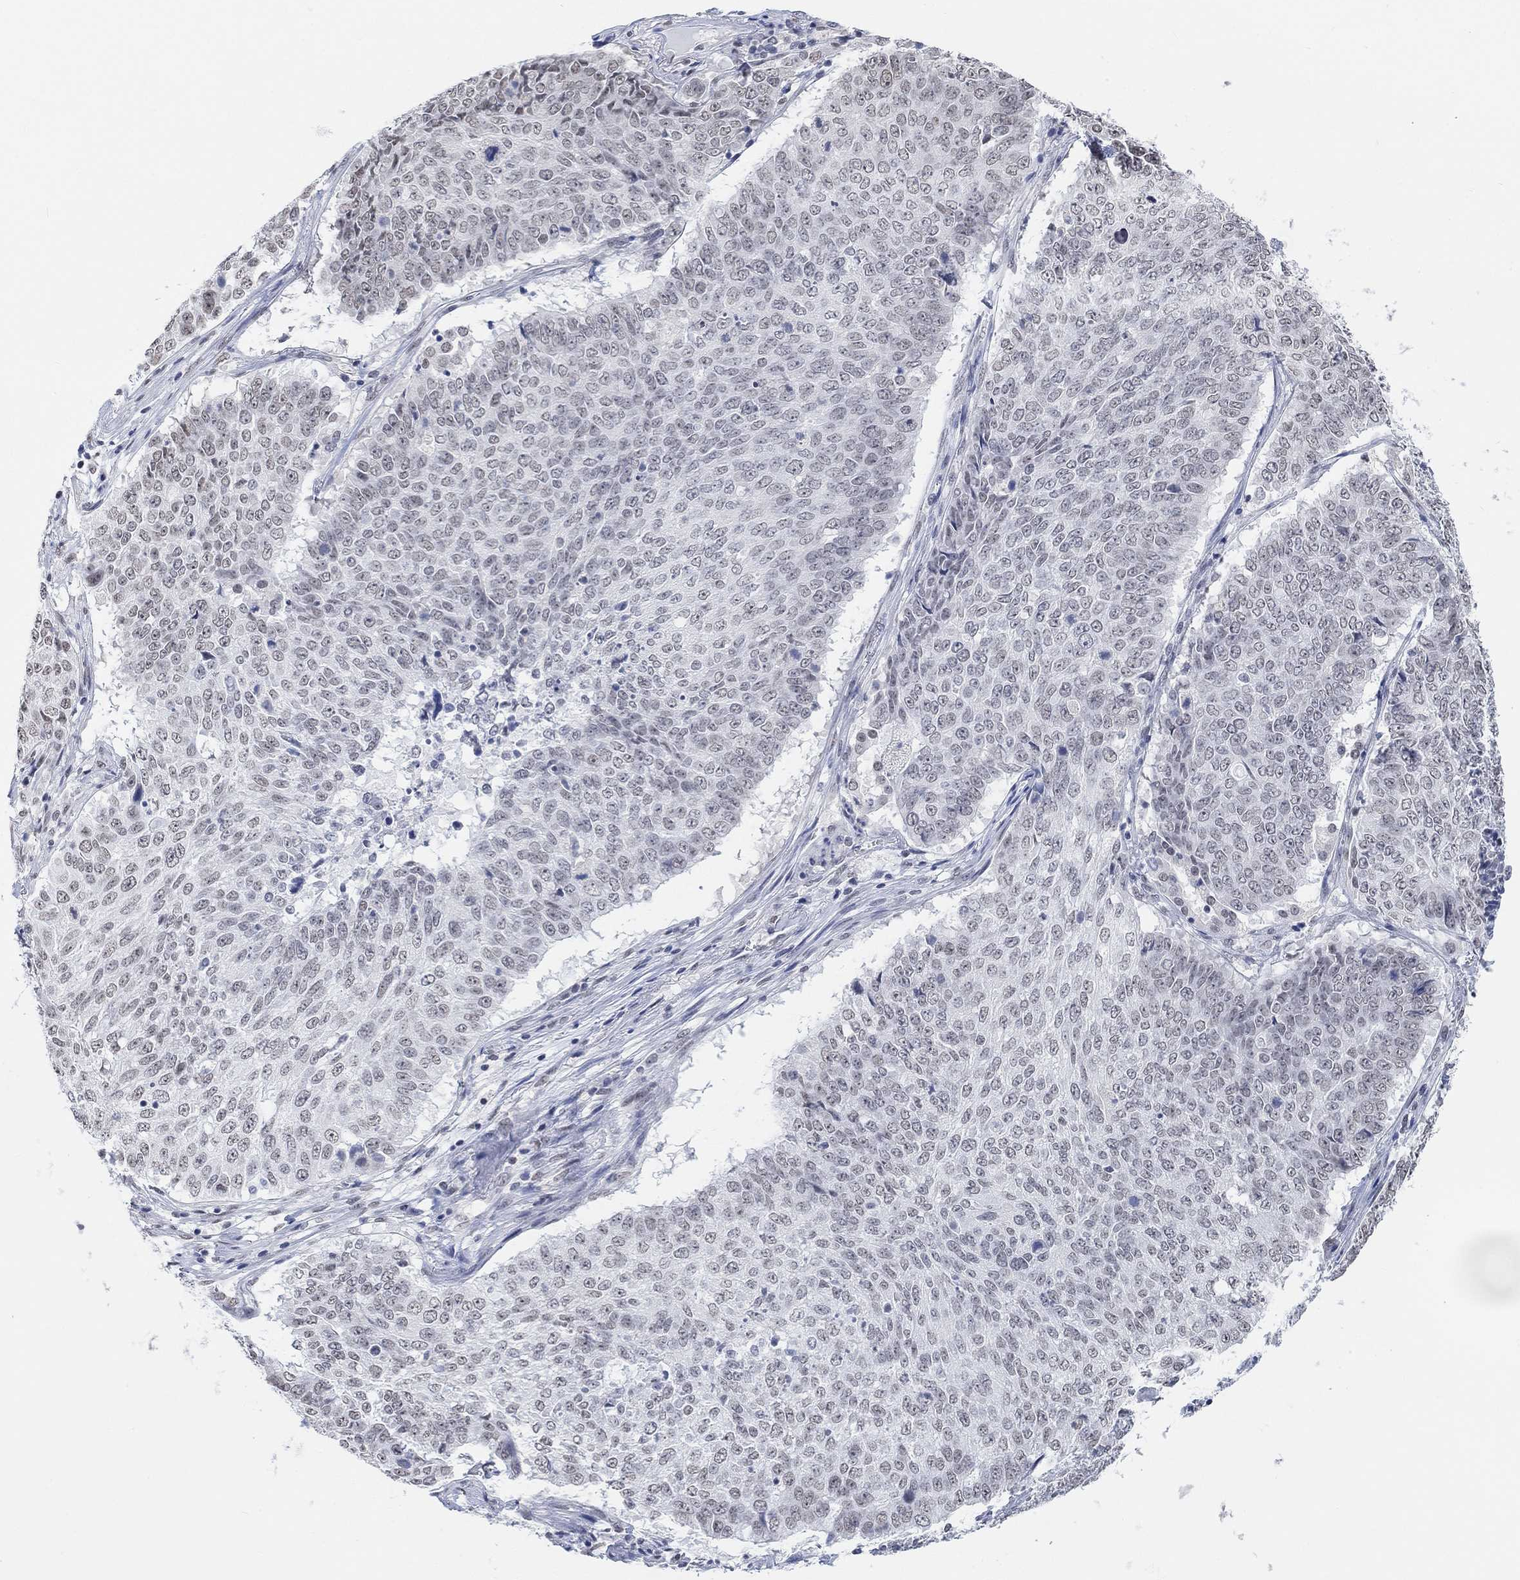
{"staining": {"intensity": "weak", "quantity": "<25%", "location": "nuclear"}, "tissue": "lung cancer", "cell_type": "Tumor cells", "image_type": "cancer", "snomed": [{"axis": "morphology", "description": "Squamous cell carcinoma, NOS"}, {"axis": "topography", "description": "Lung"}], "caption": "Immunohistochemistry micrograph of human lung cancer stained for a protein (brown), which shows no staining in tumor cells.", "gene": "PURG", "patient": {"sex": "male", "age": 64}}